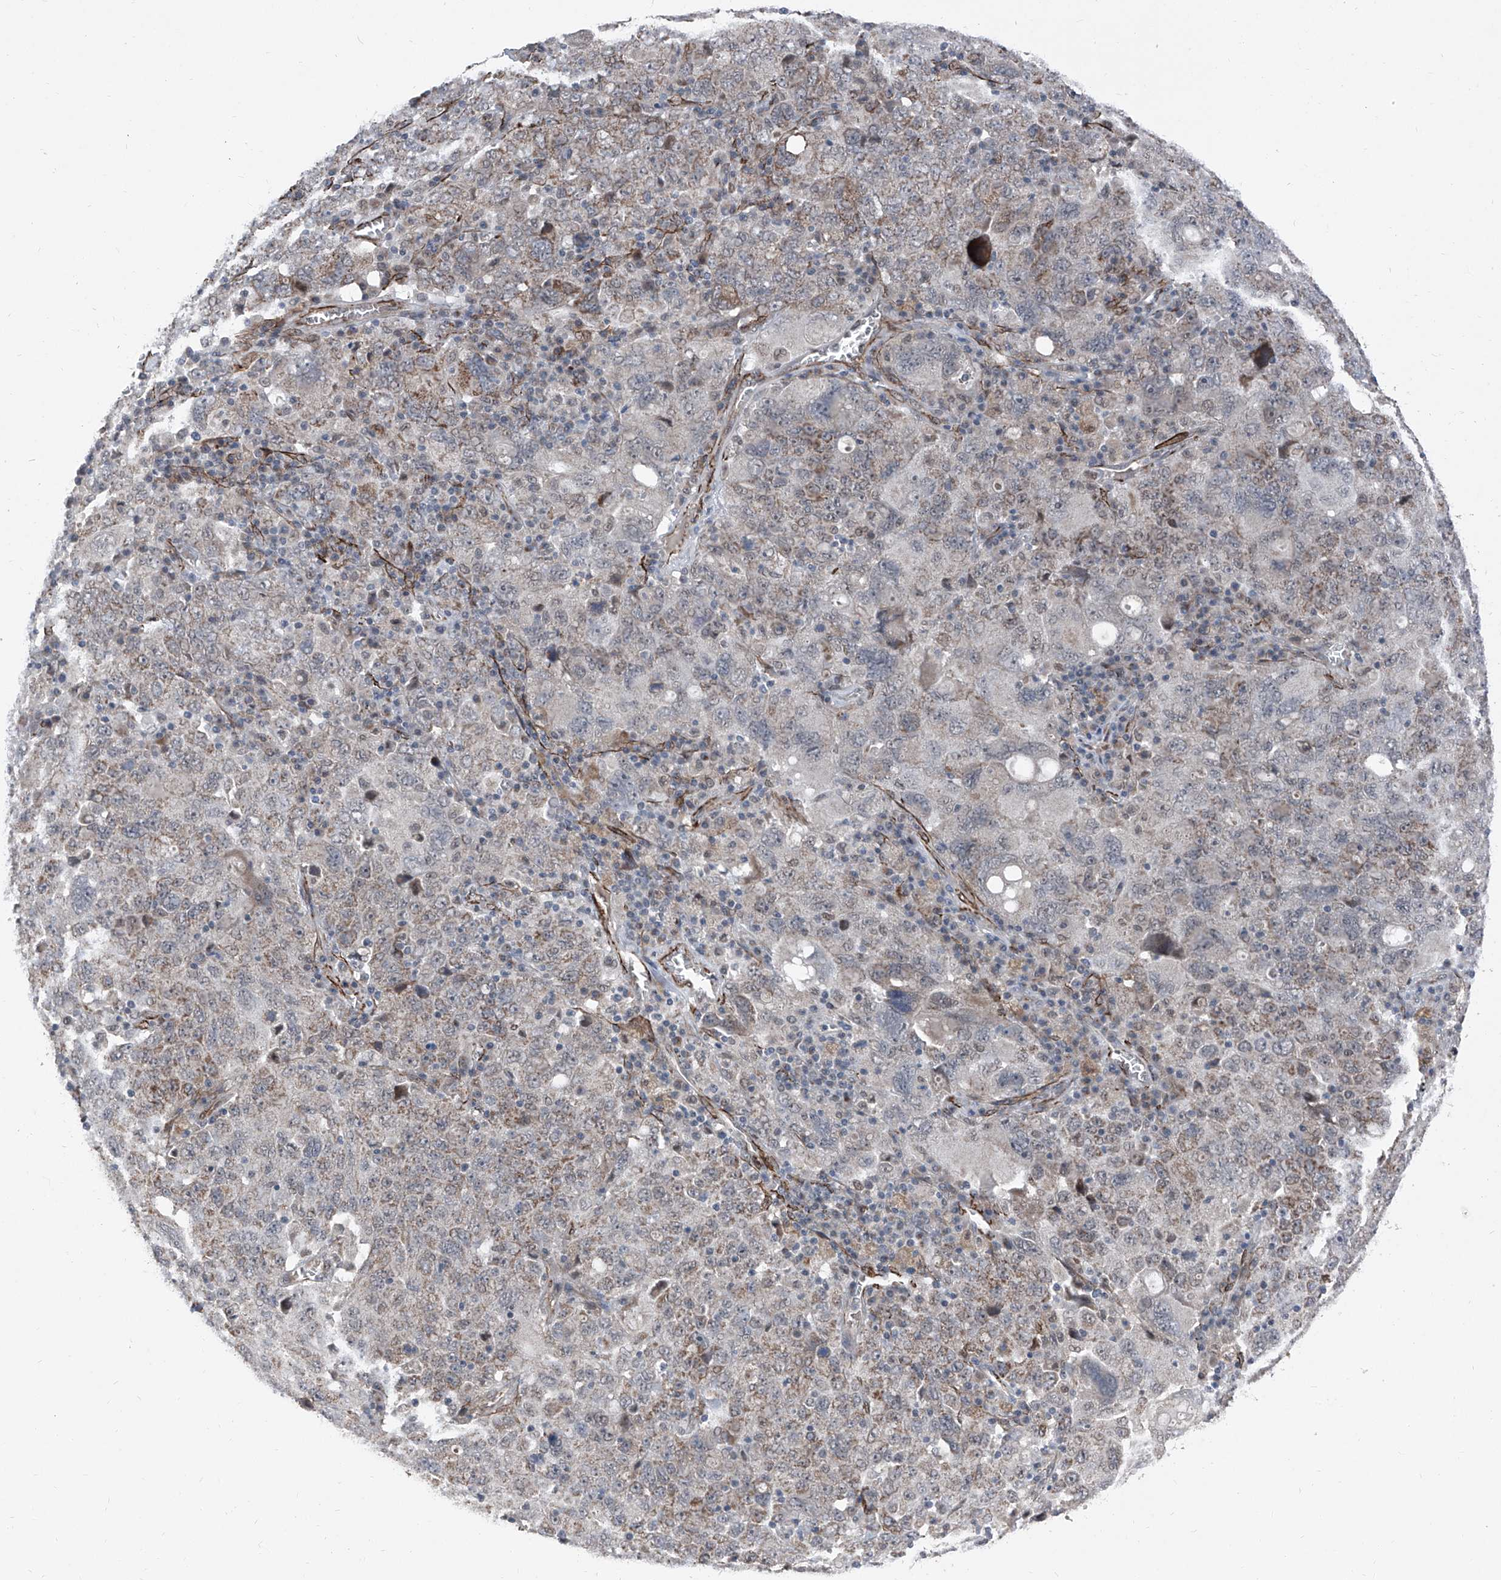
{"staining": {"intensity": "weak", "quantity": "<25%", "location": "cytoplasmic/membranous"}, "tissue": "ovarian cancer", "cell_type": "Tumor cells", "image_type": "cancer", "snomed": [{"axis": "morphology", "description": "Carcinoma, endometroid"}, {"axis": "topography", "description": "Ovary"}], "caption": "DAB immunohistochemical staining of human ovarian cancer (endometroid carcinoma) displays no significant staining in tumor cells.", "gene": "COA7", "patient": {"sex": "female", "age": 62}}